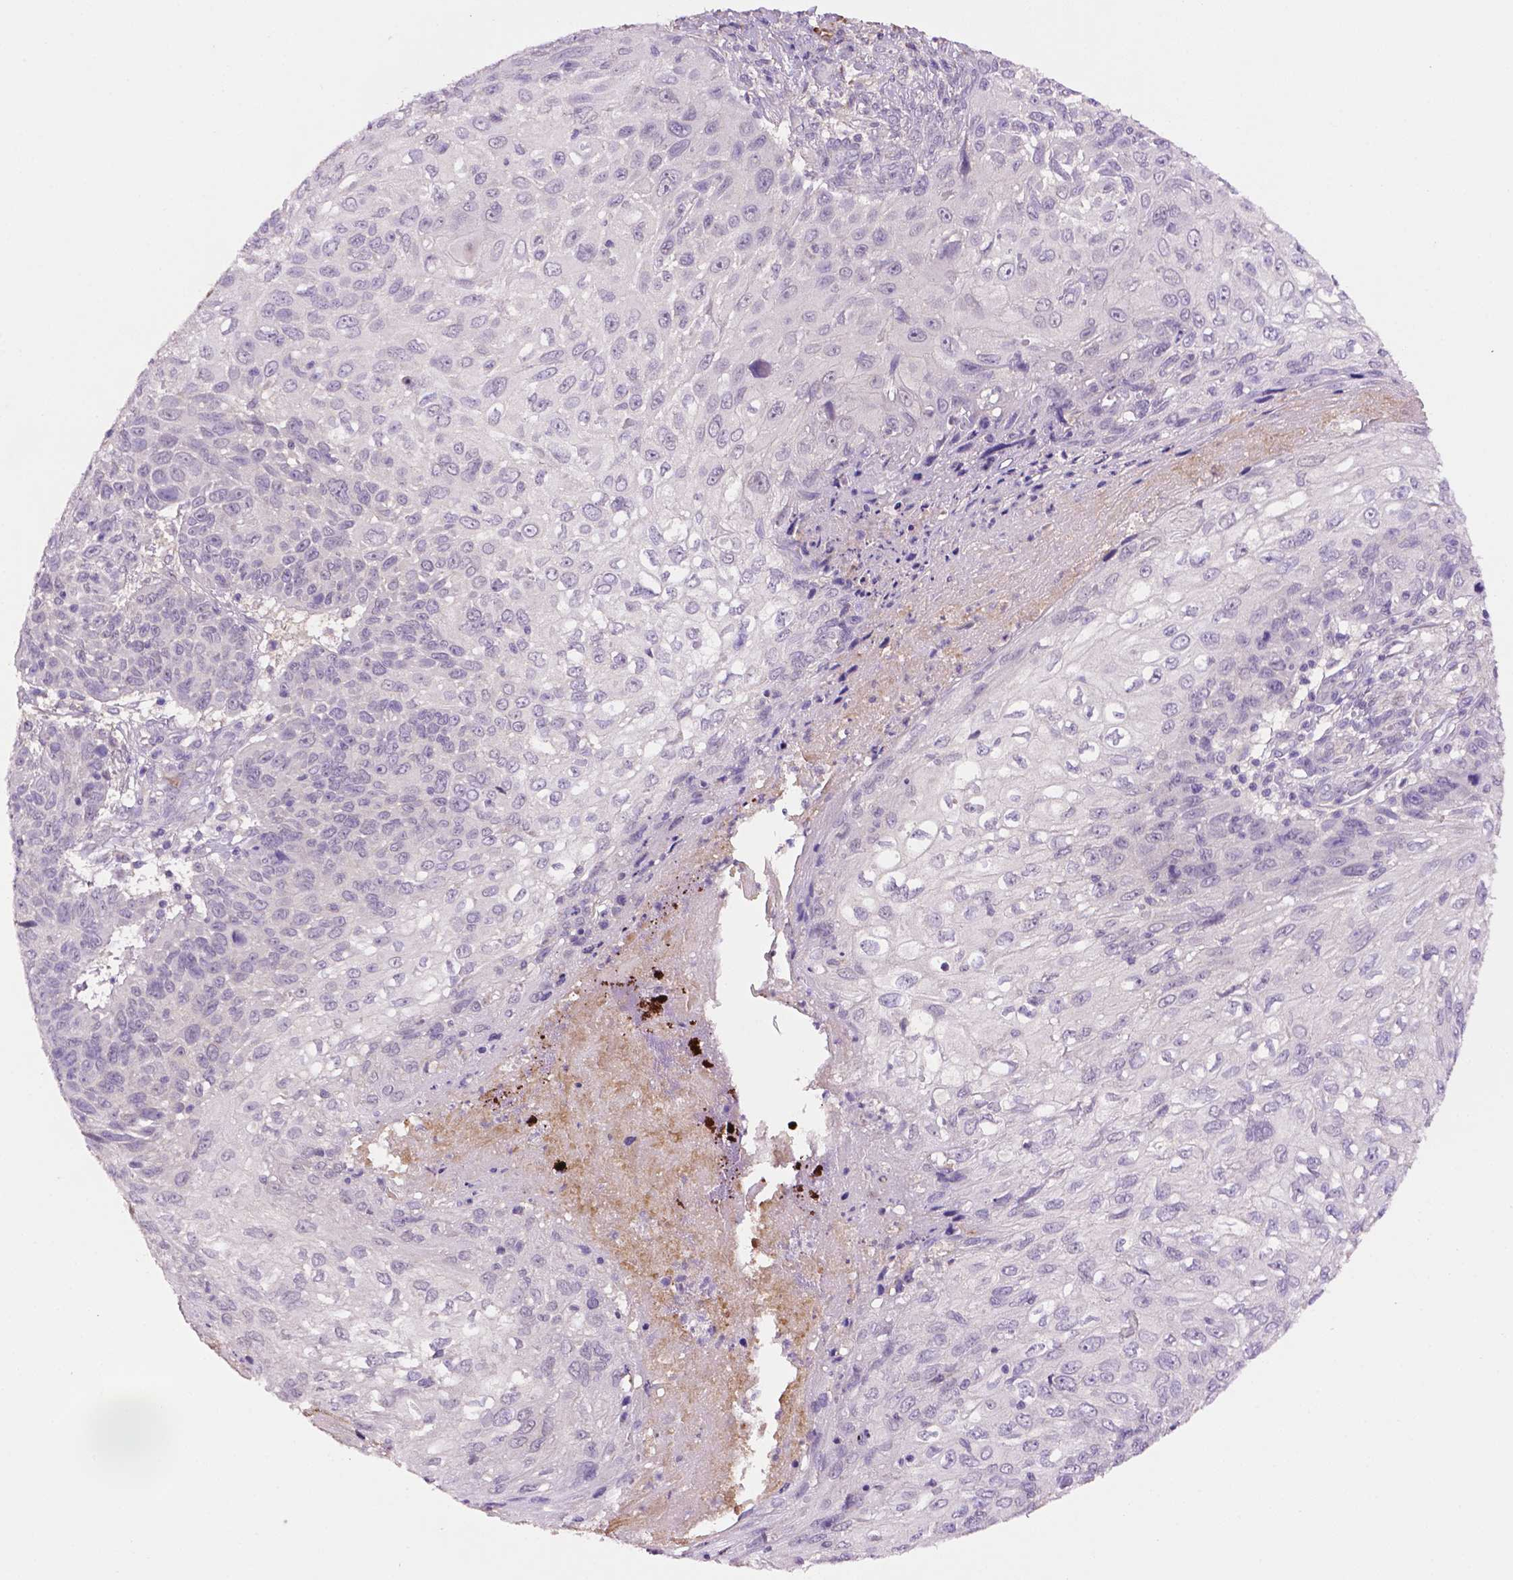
{"staining": {"intensity": "negative", "quantity": "none", "location": "none"}, "tissue": "skin cancer", "cell_type": "Tumor cells", "image_type": "cancer", "snomed": [{"axis": "morphology", "description": "Squamous cell carcinoma, NOS"}, {"axis": "topography", "description": "Skin"}], "caption": "Skin cancer stained for a protein using immunohistochemistry displays no staining tumor cells.", "gene": "FBLN1", "patient": {"sex": "male", "age": 92}}